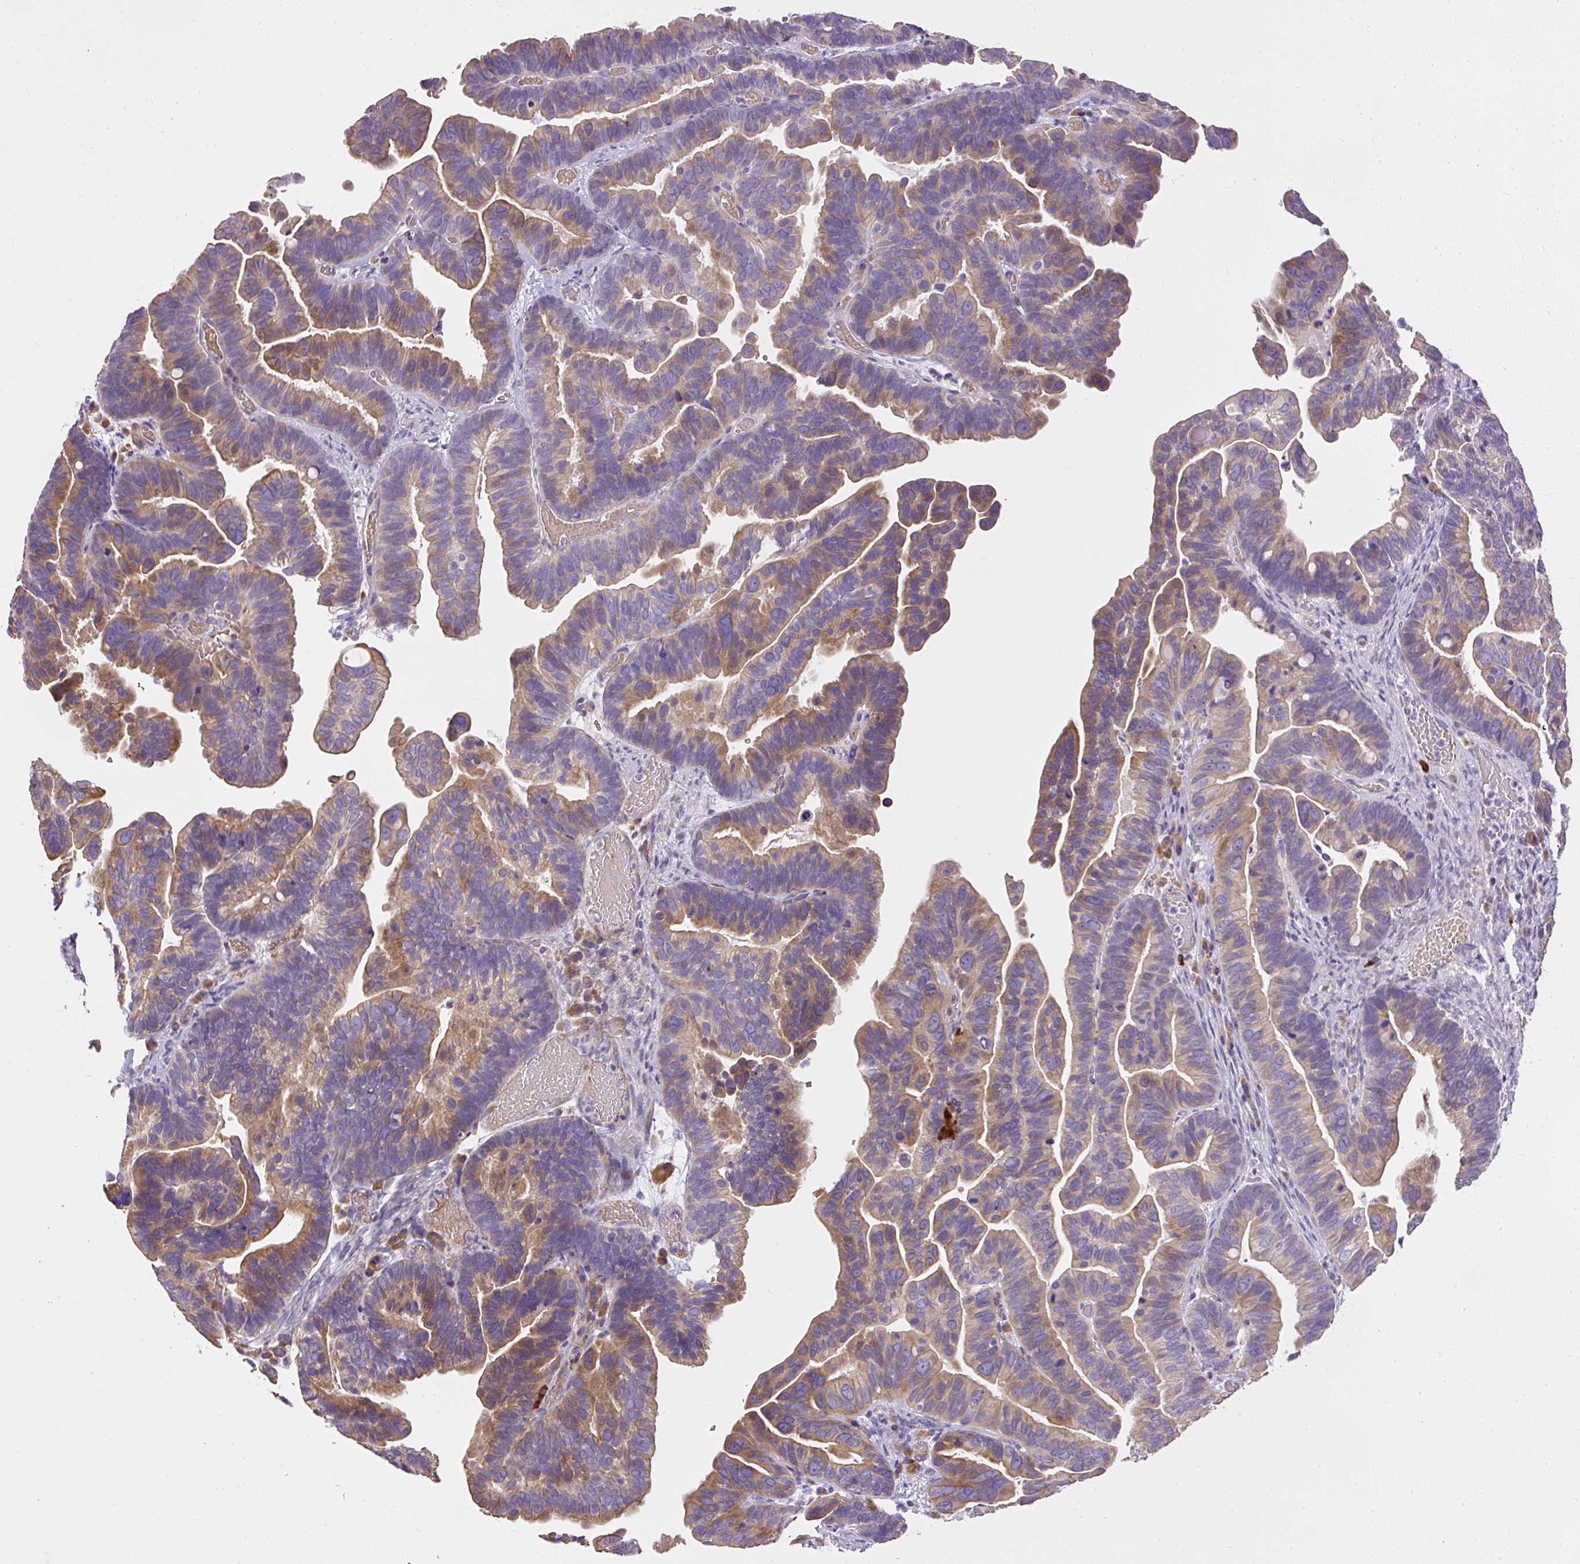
{"staining": {"intensity": "moderate", "quantity": "25%-75%", "location": "cytoplasmic/membranous"}, "tissue": "ovarian cancer", "cell_type": "Tumor cells", "image_type": "cancer", "snomed": [{"axis": "morphology", "description": "Cystadenocarcinoma, serous, NOS"}, {"axis": "topography", "description": "Ovary"}], "caption": "Human ovarian cancer (serous cystadenocarcinoma) stained for a protein (brown) reveals moderate cytoplasmic/membranous positive positivity in about 25%-75% of tumor cells.", "gene": "FAM149A", "patient": {"sex": "female", "age": 56}}